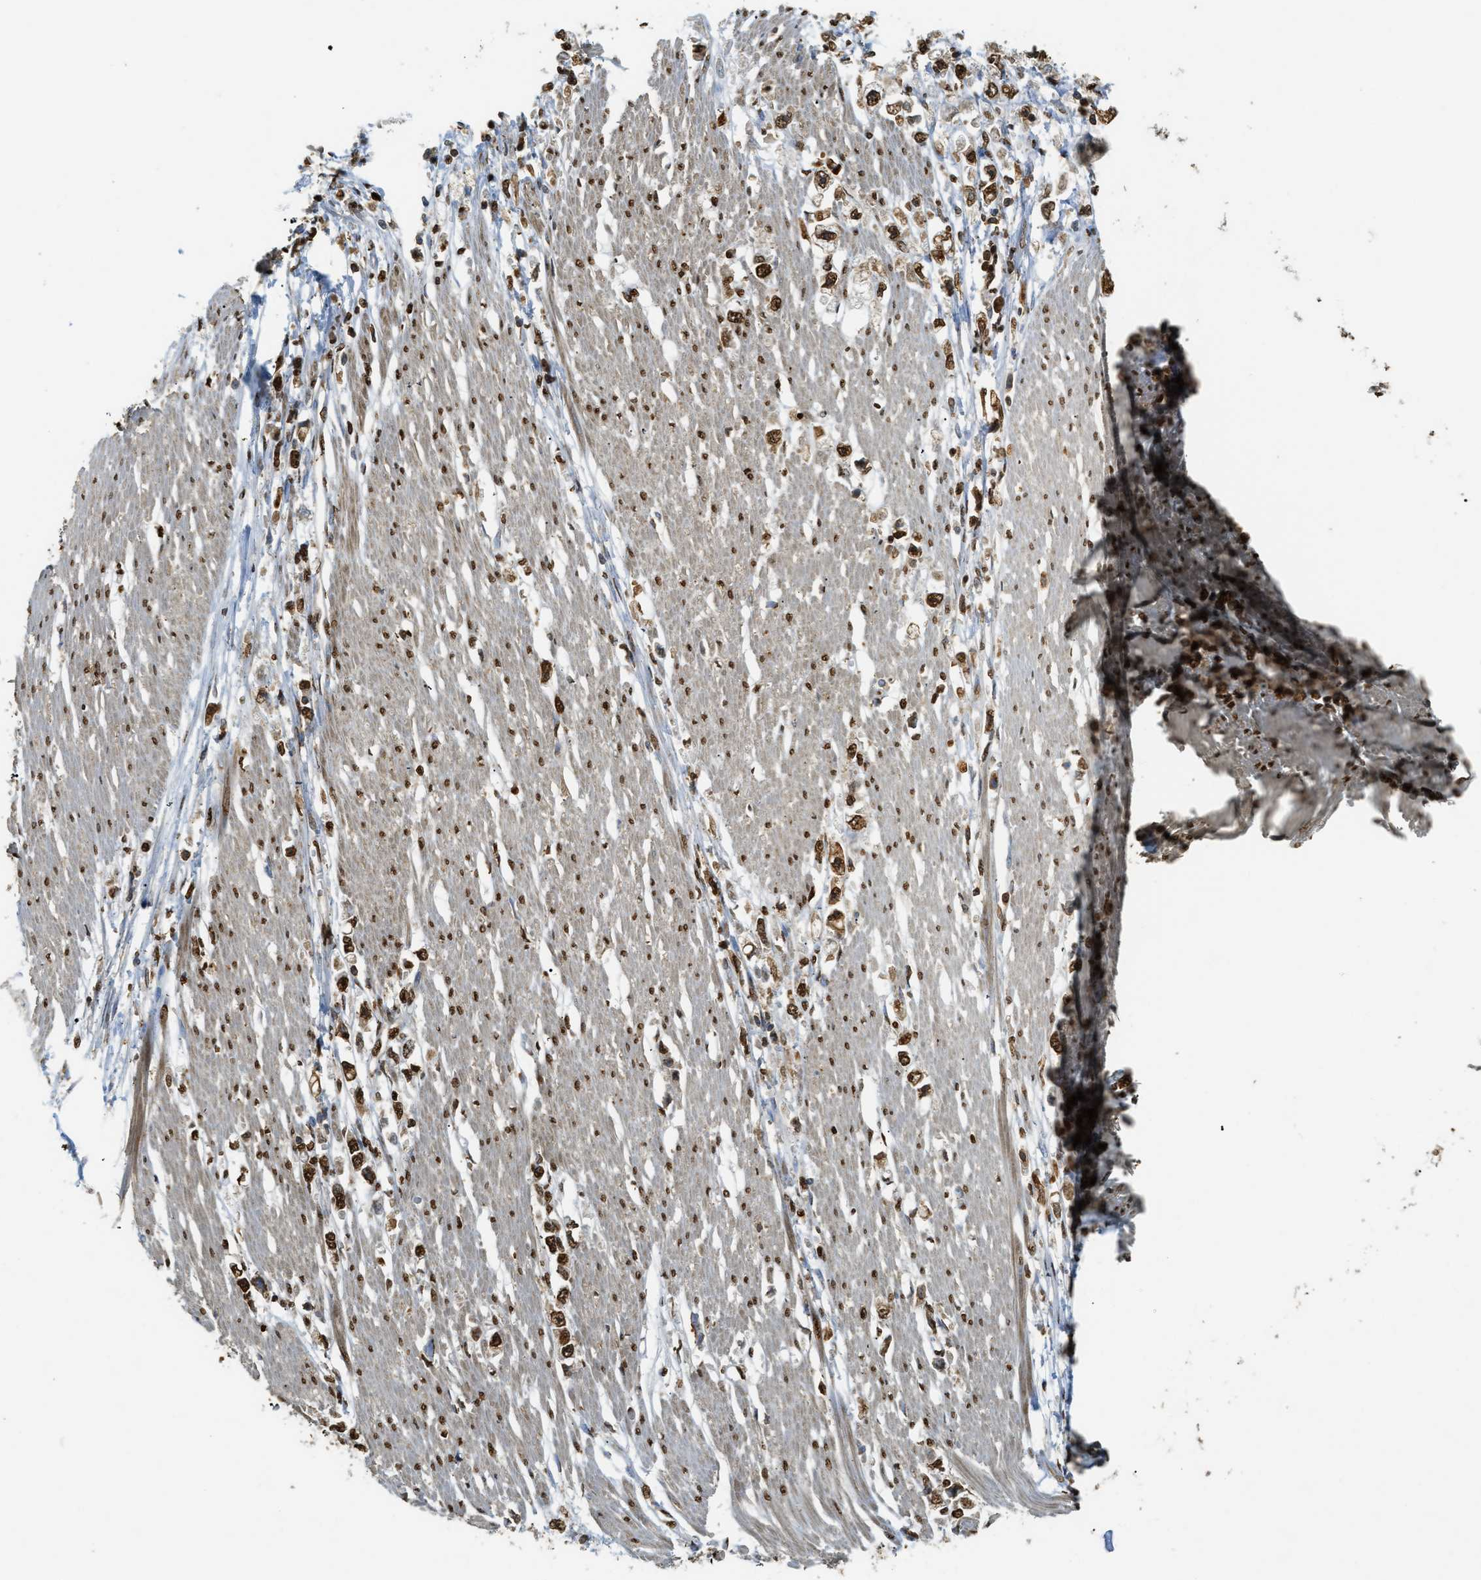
{"staining": {"intensity": "strong", "quantity": ">75%", "location": "cytoplasmic/membranous,nuclear"}, "tissue": "stomach cancer", "cell_type": "Tumor cells", "image_type": "cancer", "snomed": [{"axis": "morphology", "description": "Adenocarcinoma, NOS"}, {"axis": "topography", "description": "Stomach"}], "caption": "DAB immunohistochemical staining of stomach adenocarcinoma shows strong cytoplasmic/membranous and nuclear protein expression in approximately >75% of tumor cells.", "gene": "NR5A2", "patient": {"sex": "female", "age": 59}}